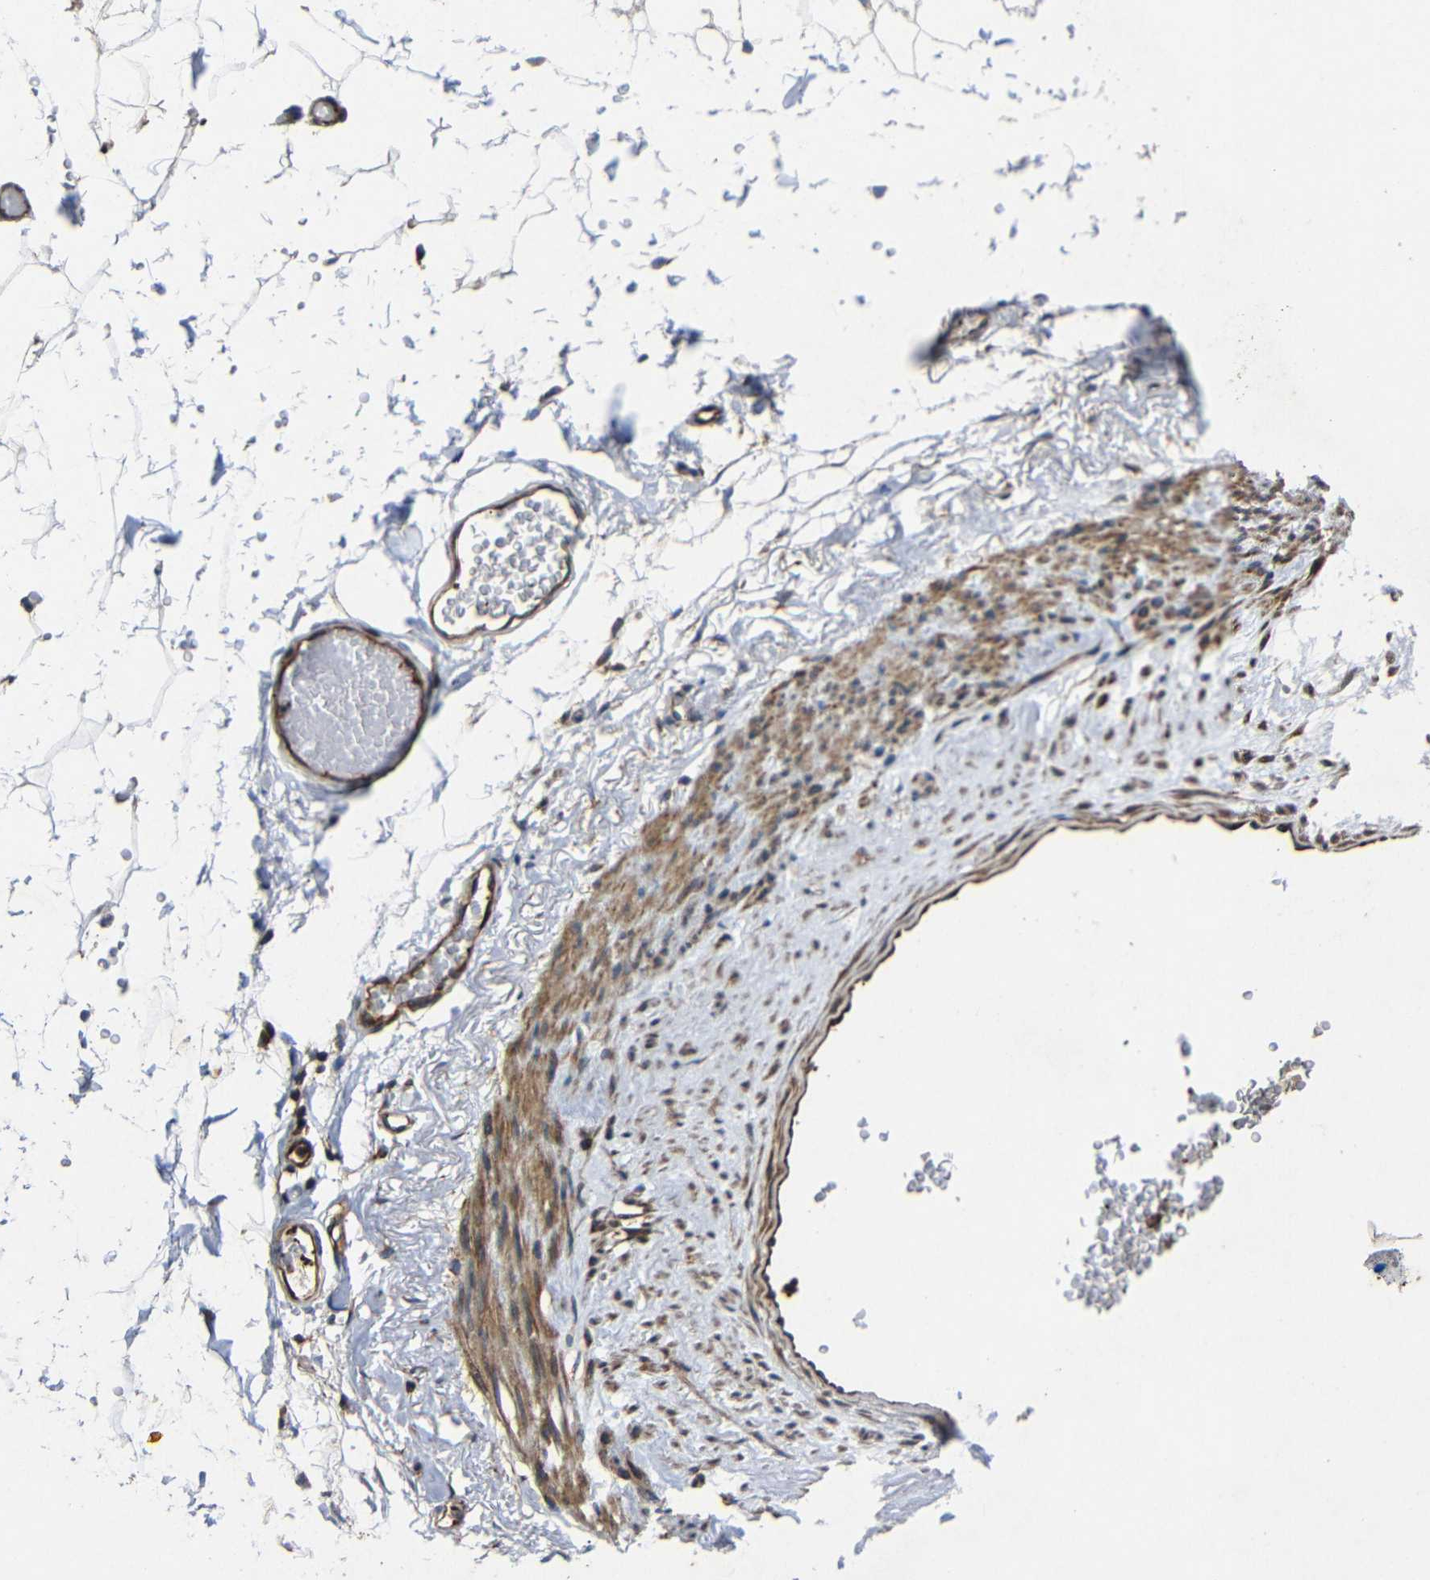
{"staining": {"intensity": "moderate", "quantity": ">75%", "location": "cytoplasmic/membranous"}, "tissue": "adipose tissue", "cell_type": "Adipocytes", "image_type": "normal", "snomed": [{"axis": "morphology", "description": "Normal tissue, NOS"}, {"axis": "topography", "description": "Breast"}, {"axis": "topography", "description": "Soft tissue"}], "caption": "Moderate cytoplasmic/membranous protein expression is identified in about >75% of adipocytes in adipose tissue. Using DAB (brown) and hematoxylin (blue) stains, captured at high magnification using brightfield microscopy.", "gene": "EIF2S1", "patient": {"sex": "female", "age": 75}}